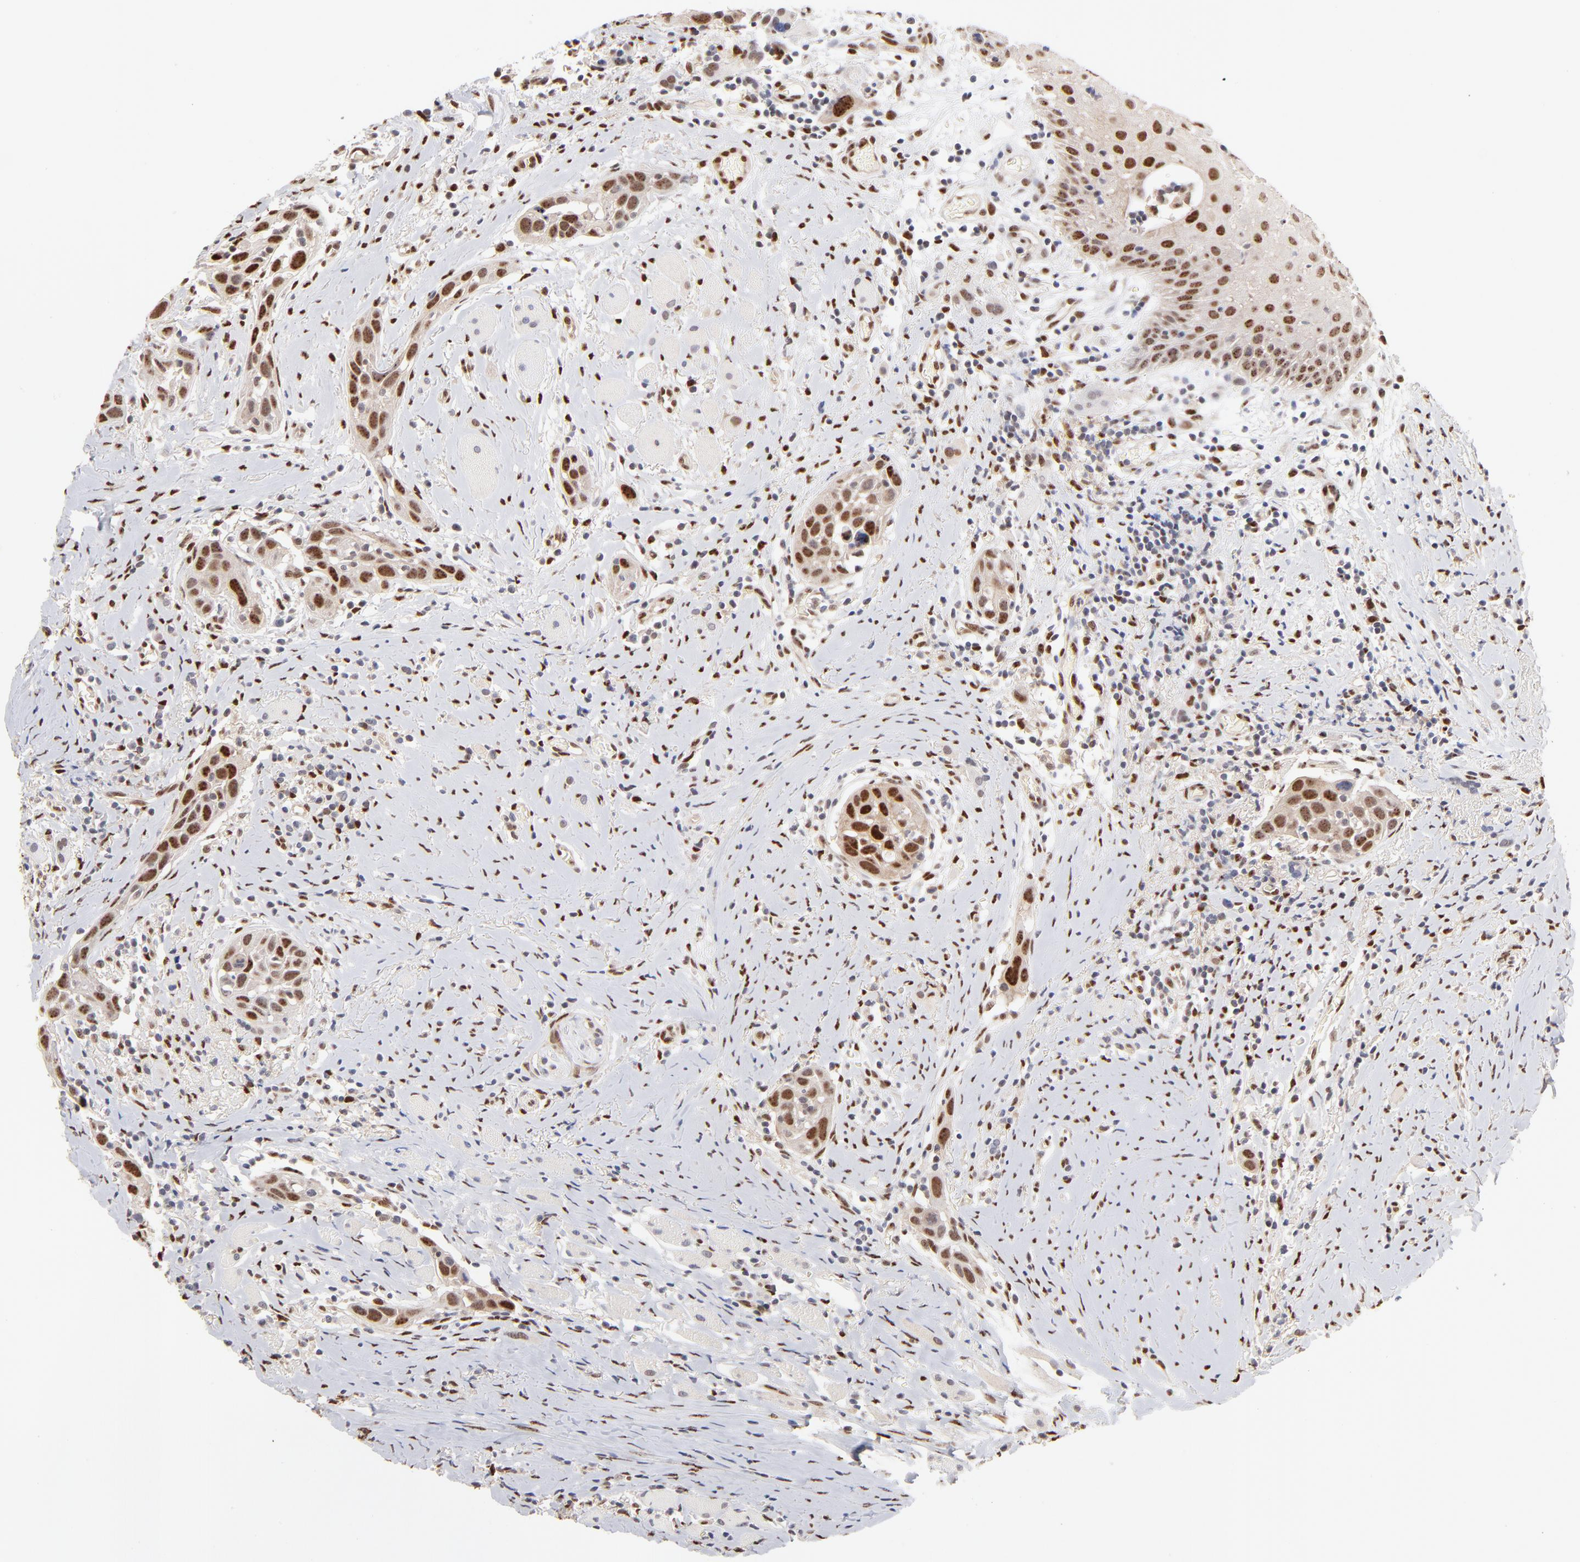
{"staining": {"intensity": "strong", "quantity": ">75%", "location": "nuclear"}, "tissue": "head and neck cancer", "cell_type": "Tumor cells", "image_type": "cancer", "snomed": [{"axis": "morphology", "description": "Squamous cell carcinoma, NOS"}, {"axis": "topography", "description": "Oral tissue"}, {"axis": "topography", "description": "Head-Neck"}], "caption": "High-power microscopy captured an immunohistochemistry photomicrograph of squamous cell carcinoma (head and neck), revealing strong nuclear staining in about >75% of tumor cells.", "gene": "STAT3", "patient": {"sex": "female", "age": 50}}